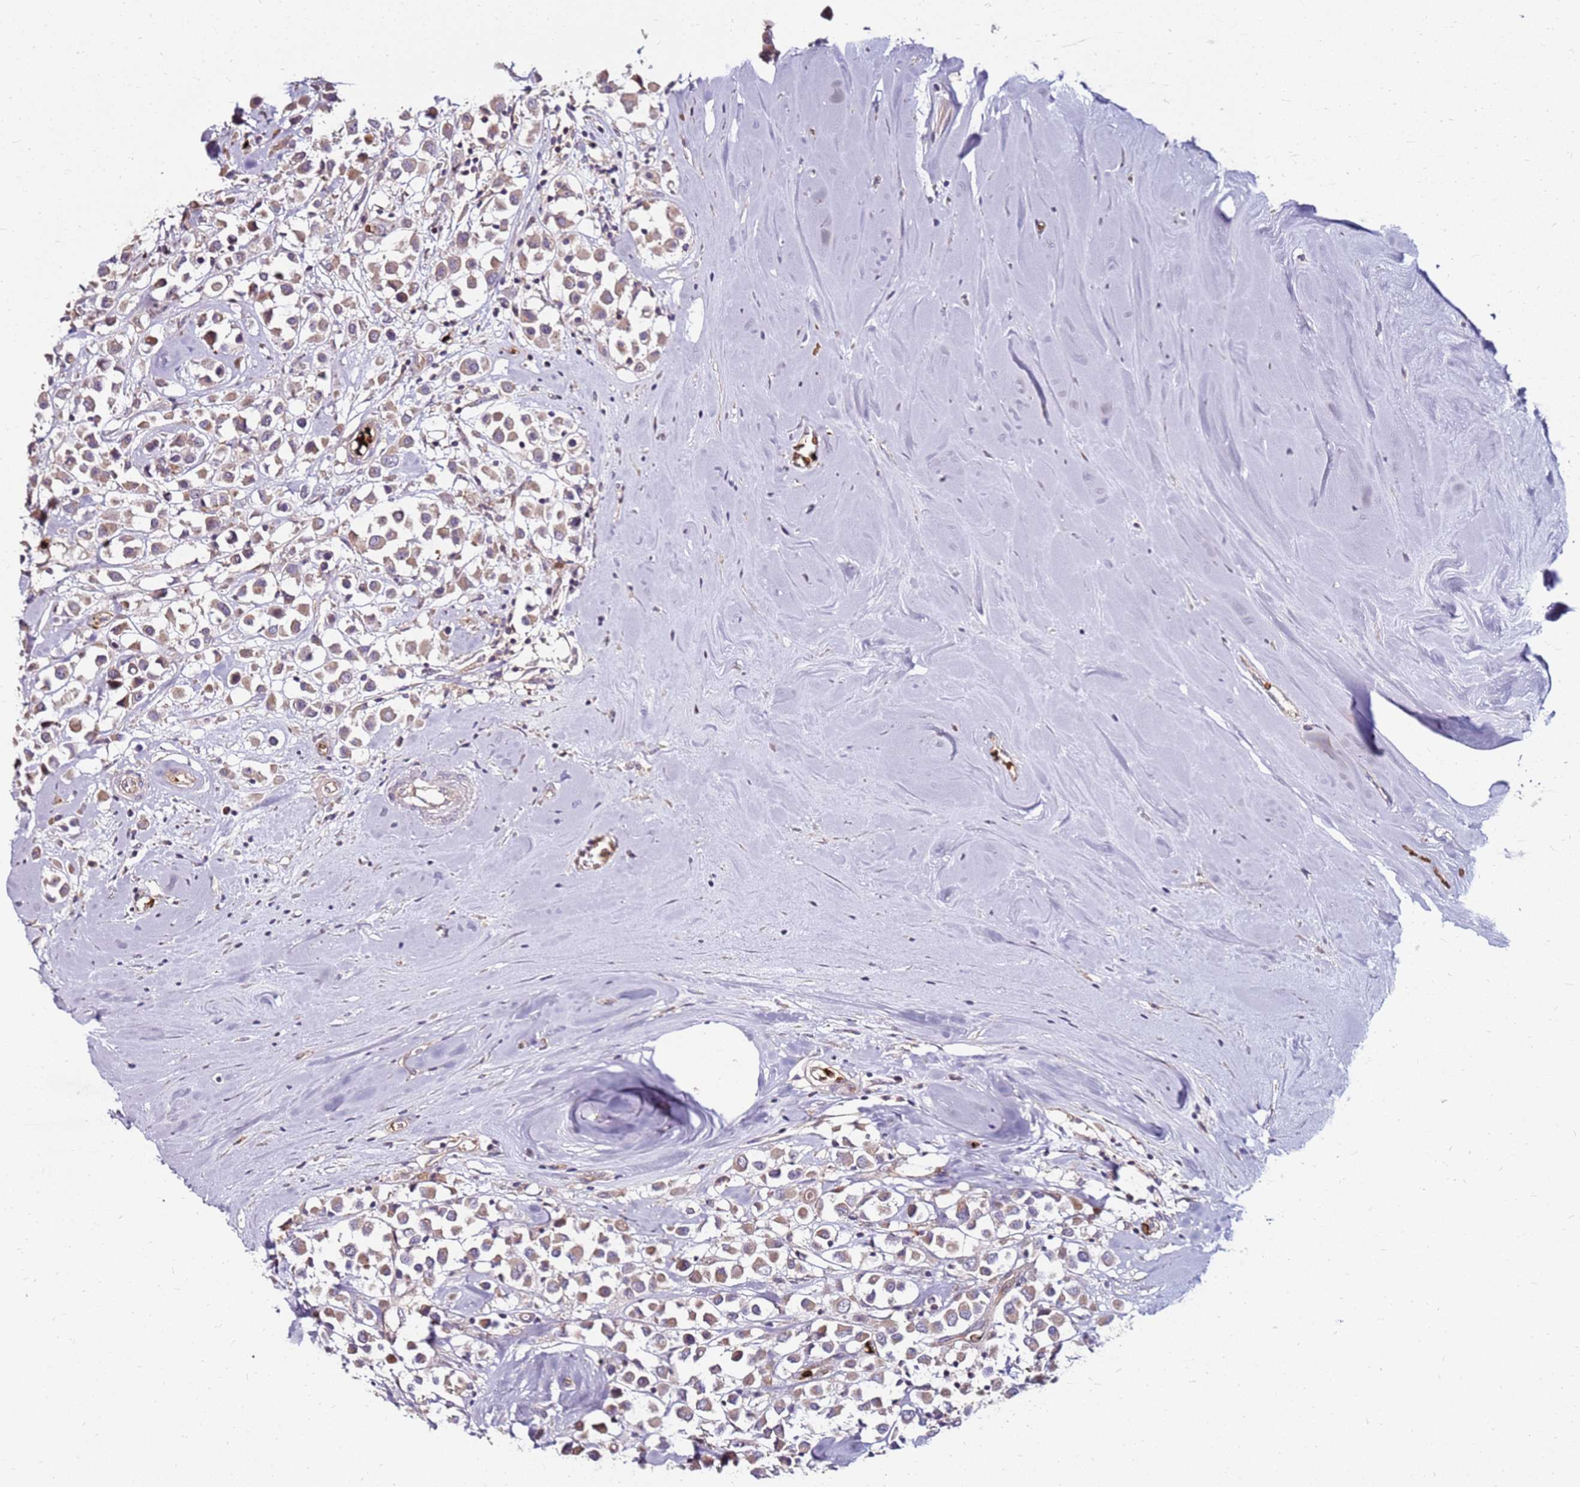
{"staining": {"intensity": "weak", "quantity": ">75%", "location": "cytoplasmic/membranous"}, "tissue": "breast cancer", "cell_type": "Tumor cells", "image_type": "cancer", "snomed": [{"axis": "morphology", "description": "Duct carcinoma"}, {"axis": "topography", "description": "Breast"}], "caption": "Intraductal carcinoma (breast) stained for a protein (brown) demonstrates weak cytoplasmic/membranous positive staining in about >75% of tumor cells.", "gene": "RNF11", "patient": {"sex": "female", "age": 61}}